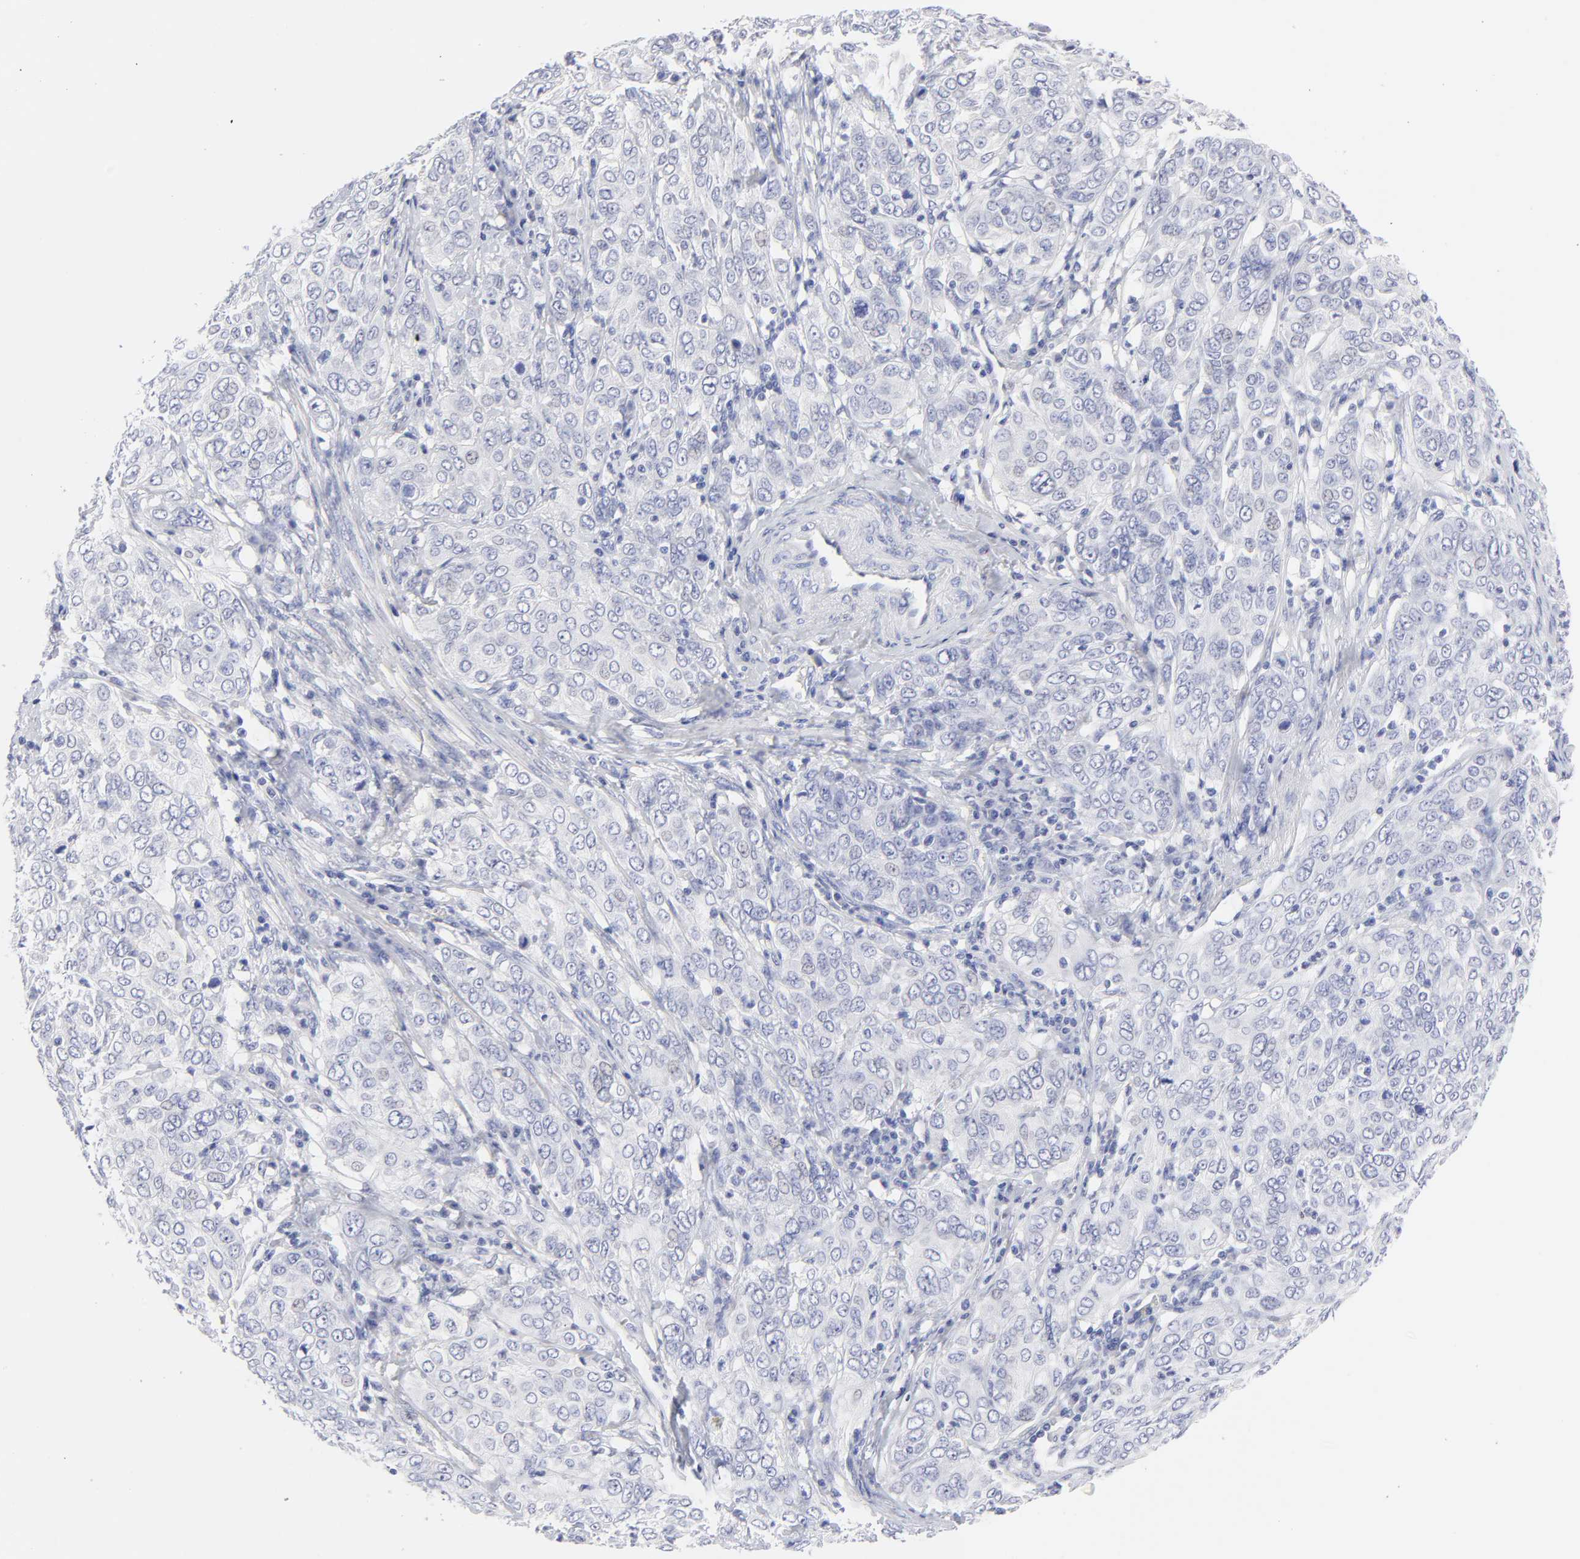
{"staining": {"intensity": "negative", "quantity": "none", "location": "none"}, "tissue": "cervical cancer", "cell_type": "Tumor cells", "image_type": "cancer", "snomed": [{"axis": "morphology", "description": "Squamous cell carcinoma, NOS"}, {"axis": "topography", "description": "Cervix"}], "caption": "High magnification brightfield microscopy of cervical cancer (squamous cell carcinoma) stained with DAB (brown) and counterstained with hematoxylin (blue): tumor cells show no significant positivity.", "gene": "DUSP9", "patient": {"sex": "female", "age": 38}}